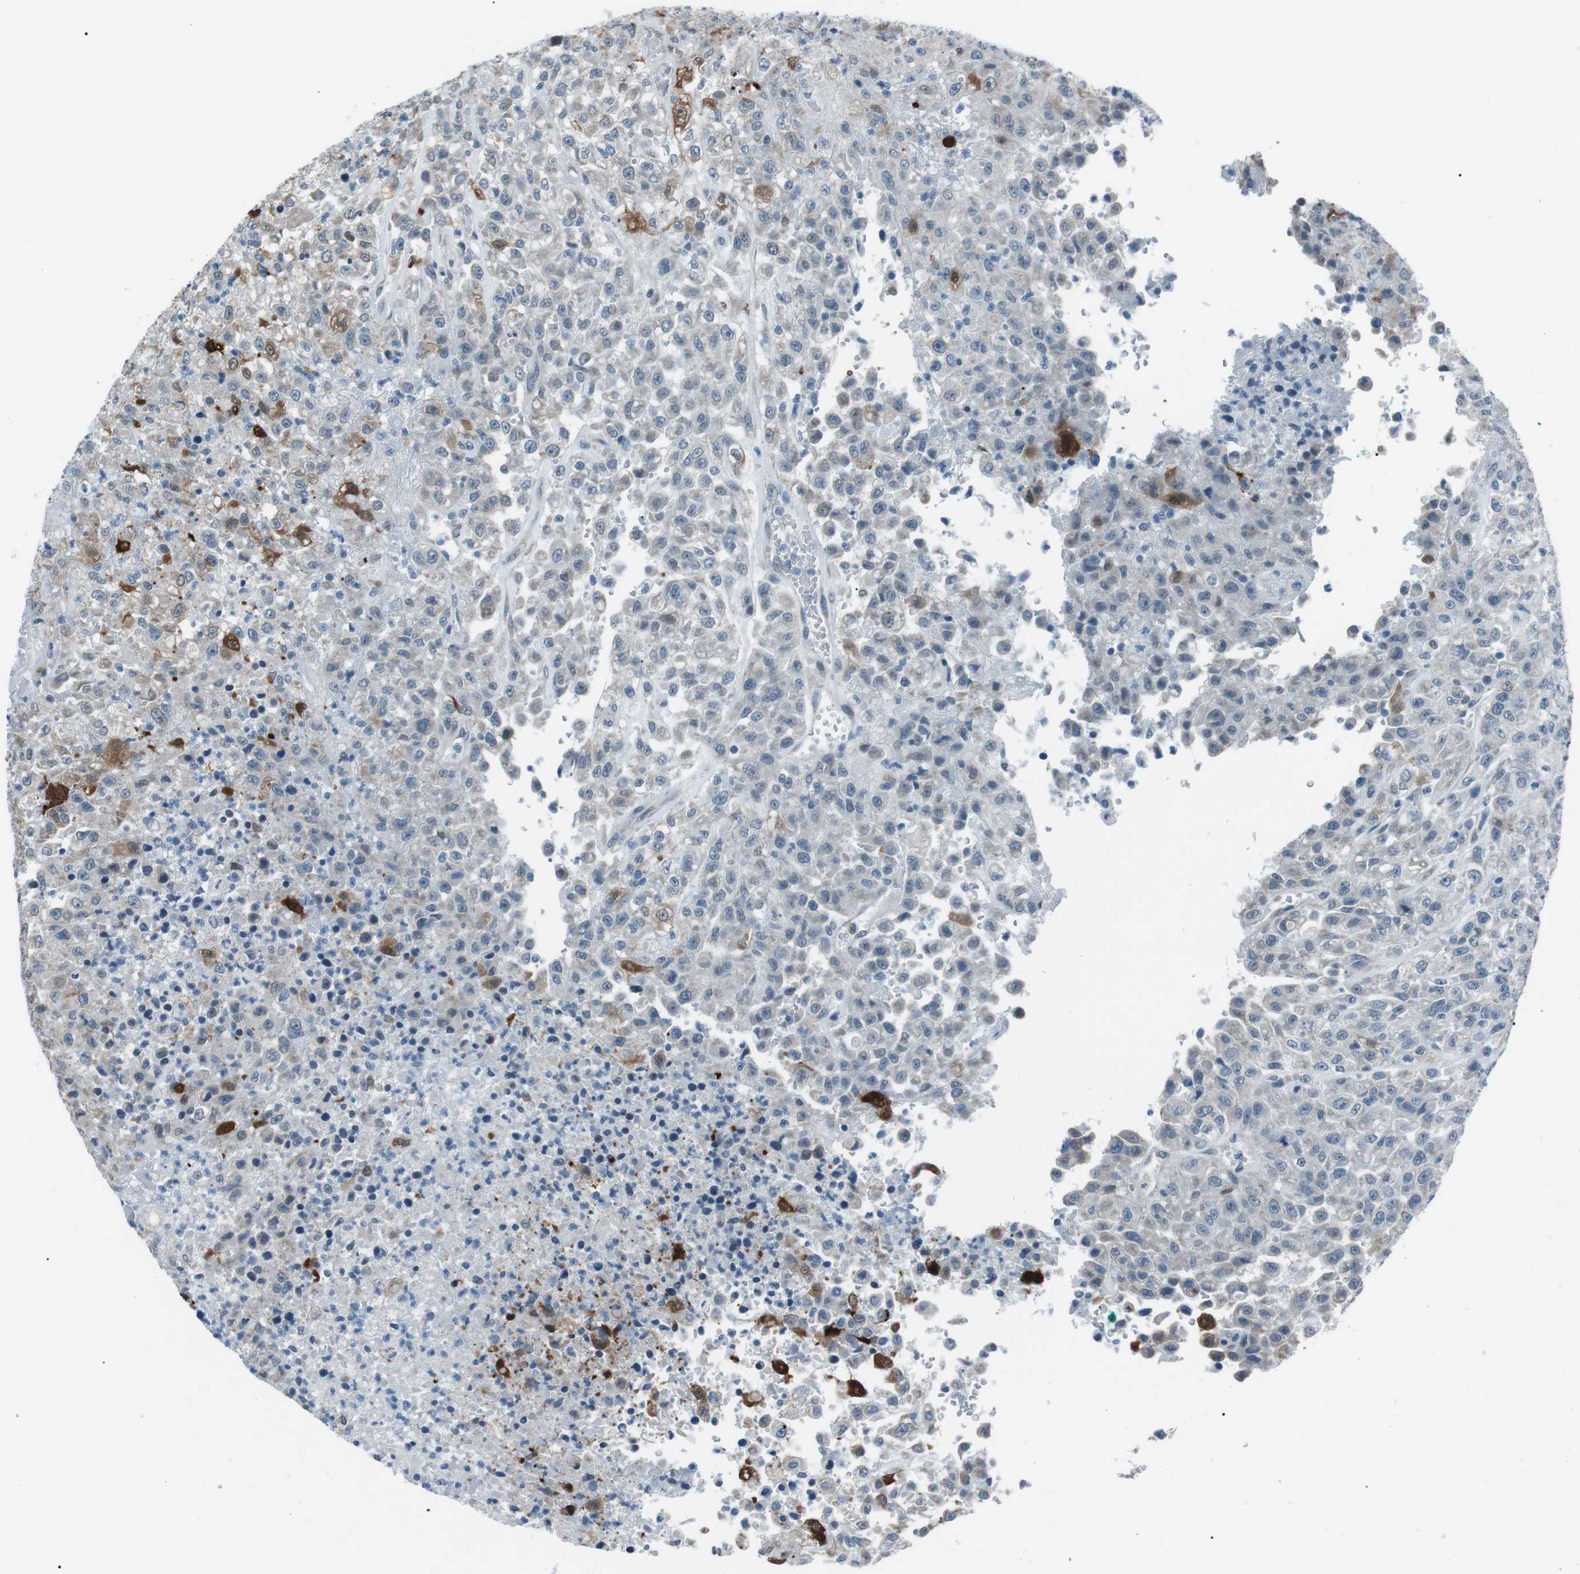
{"staining": {"intensity": "negative", "quantity": "none", "location": "none"}, "tissue": "urothelial cancer", "cell_type": "Tumor cells", "image_type": "cancer", "snomed": [{"axis": "morphology", "description": "Urothelial carcinoma, High grade"}, {"axis": "topography", "description": "Urinary bladder"}], "caption": "High magnification brightfield microscopy of high-grade urothelial carcinoma stained with DAB (brown) and counterstained with hematoxylin (blue): tumor cells show no significant positivity. (Stains: DAB immunohistochemistry with hematoxylin counter stain, Microscopy: brightfield microscopy at high magnification).", "gene": "SERPINB2", "patient": {"sex": "male", "age": 46}}